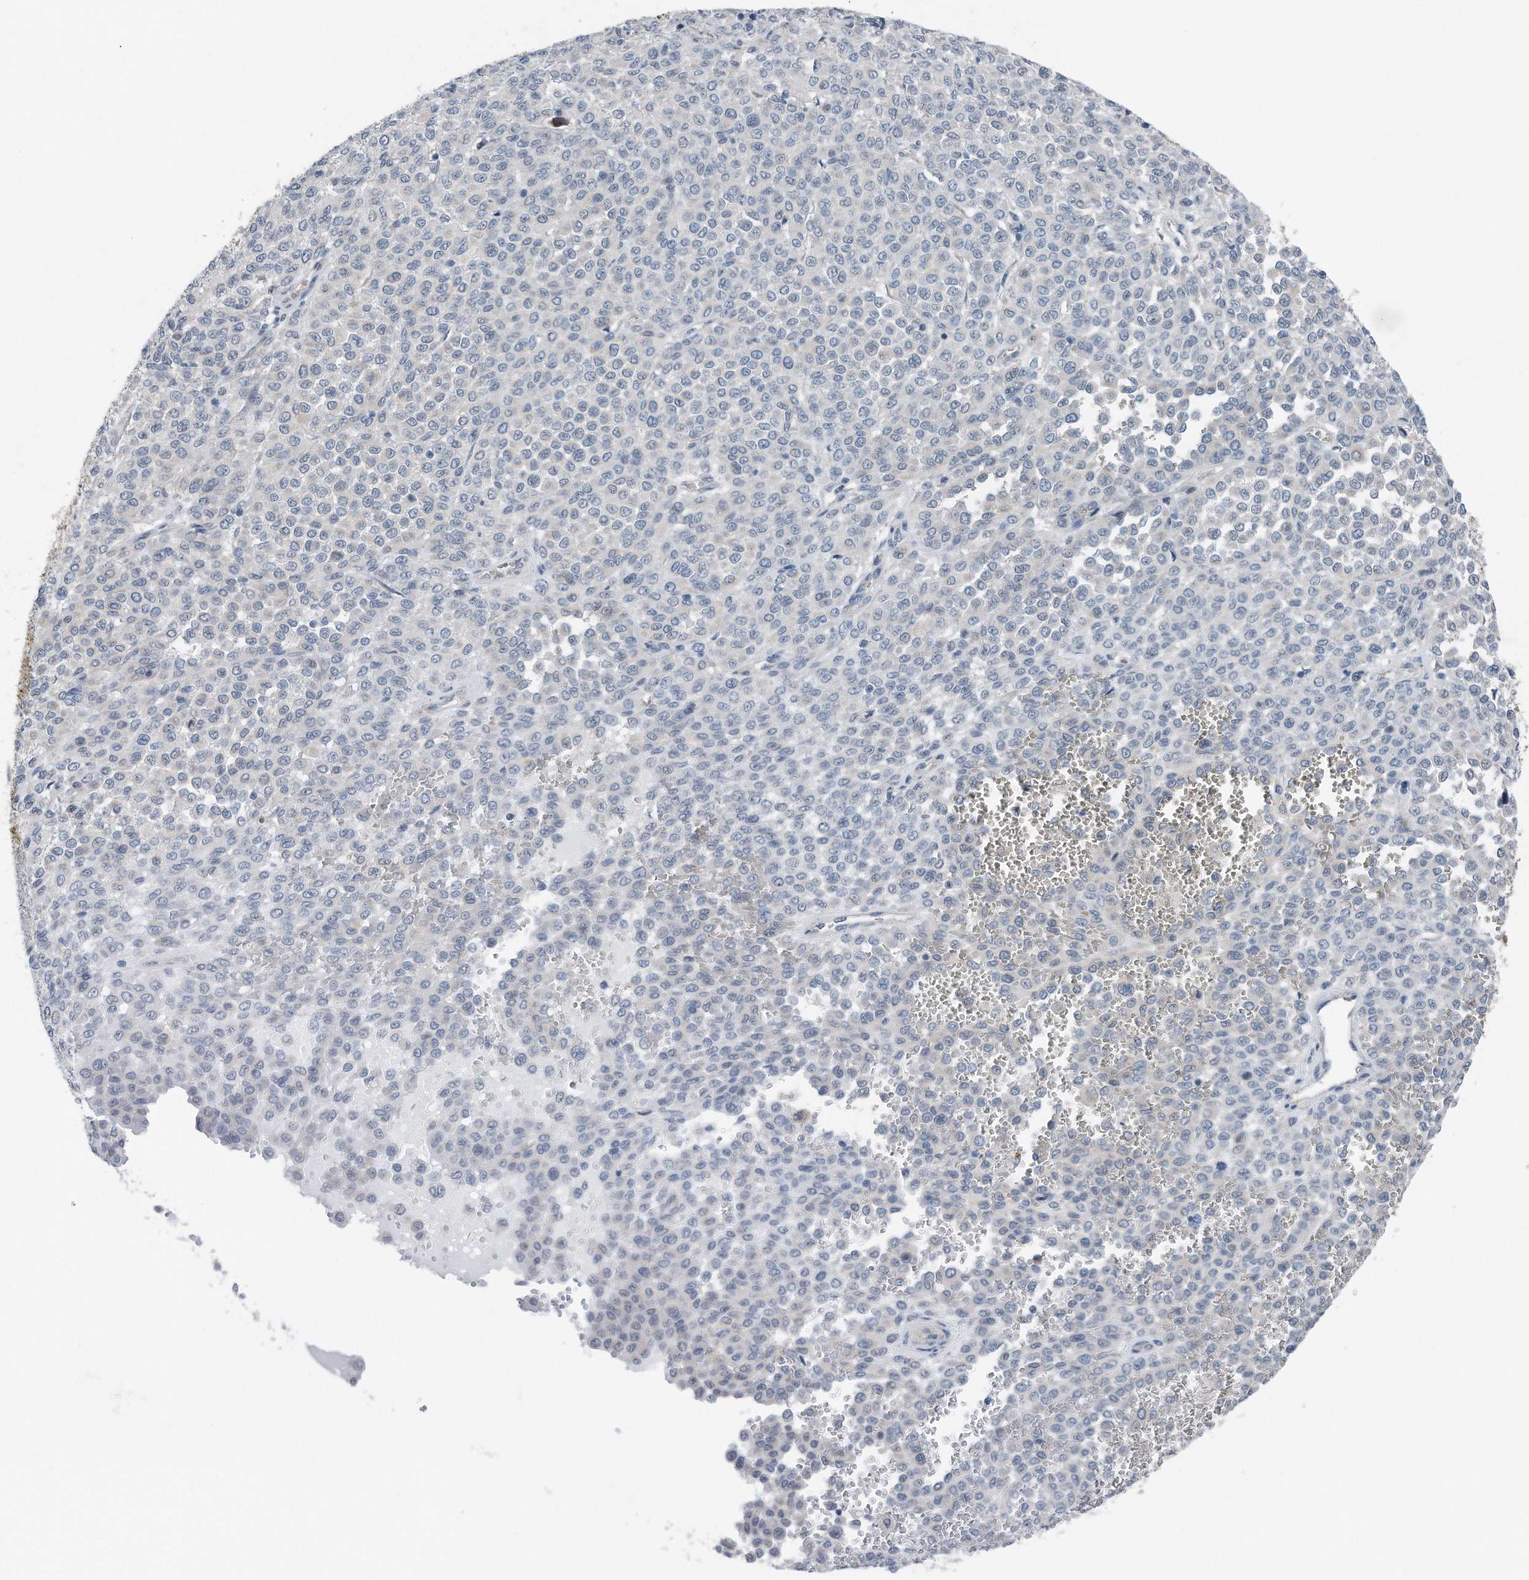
{"staining": {"intensity": "negative", "quantity": "none", "location": "none"}, "tissue": "melanoma", "cell_type": "Tumor cells", "image_type": "cancer", "snomed": [{"axis": "morphology", "description": "Malignant melanoma, Metastatic site"}, {"axis": "topography", "description": "Pancreas"}], "caption": "An immunohistochemistry photomicrograph of malignant melanoma (metastatic site) is shown. There is no staining in tumor cells of malignant melanoma (metastatic site).", "gene": "YRDC", "patient": {"sex": "female", "age": 30}}